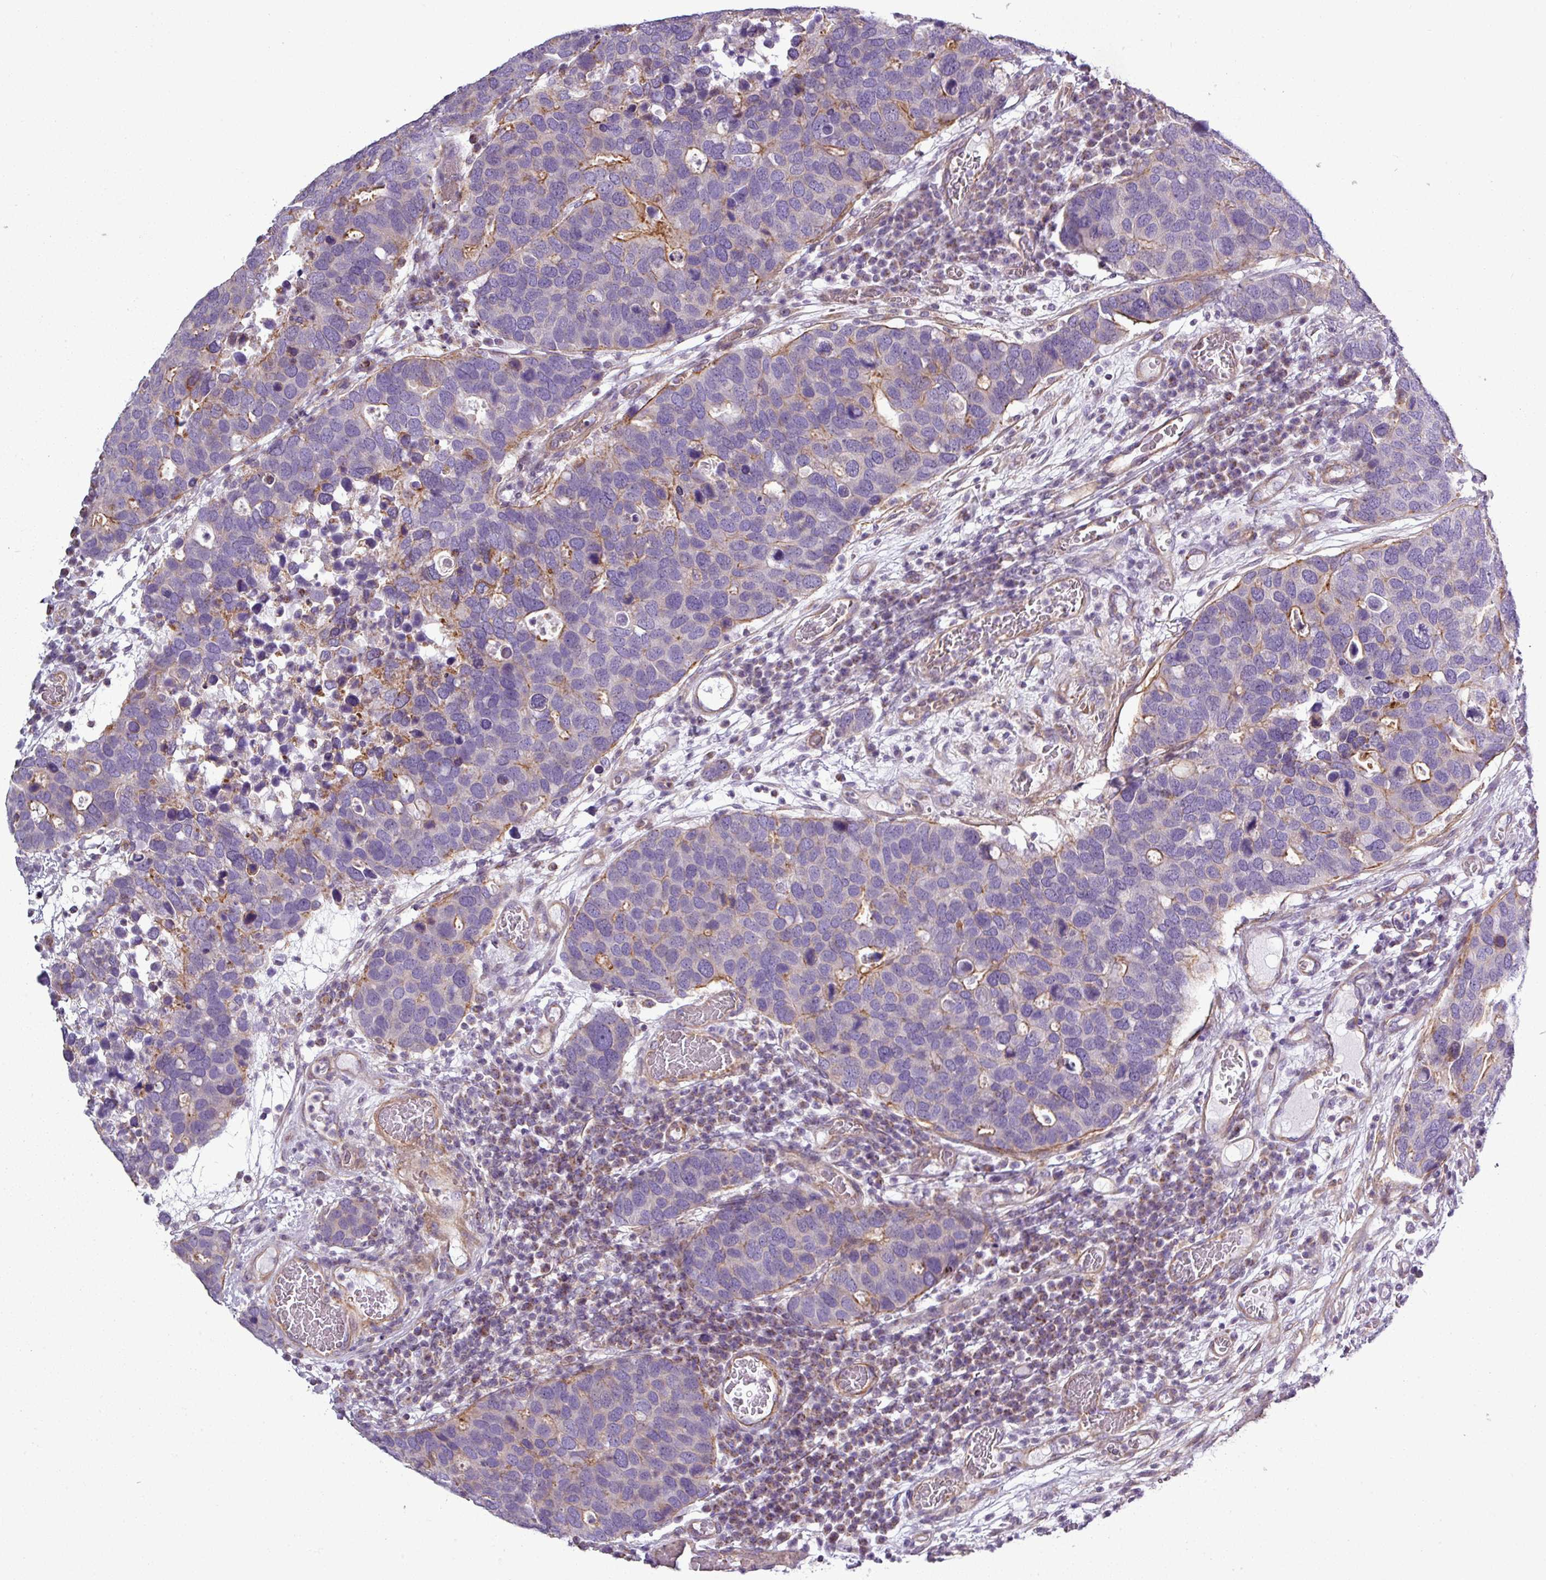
{"staining": {"intensity": "moderate", "quantity": "<25%", "location": "cytoplasmic/membranous"}, "tissue": "breast cancer", "cell_type": "Tumor cells", "image_type": "cancer", "snomed": [{"axis": "morphology", "description": "Duct carcinoma"}, {"axis": "topography", "description": "Breast"}], "caption": "Intraductal carcinoma (breast) was stained to show a protein in brown. There is low levels of moderate cytoplasmic/membranous staining in about <25% of tumor cells. (DAB = brown stain, brightfield microscopy at high magnification).", "gene": "BTN2A2", "patient": {"sex": "female", "age": 83}}